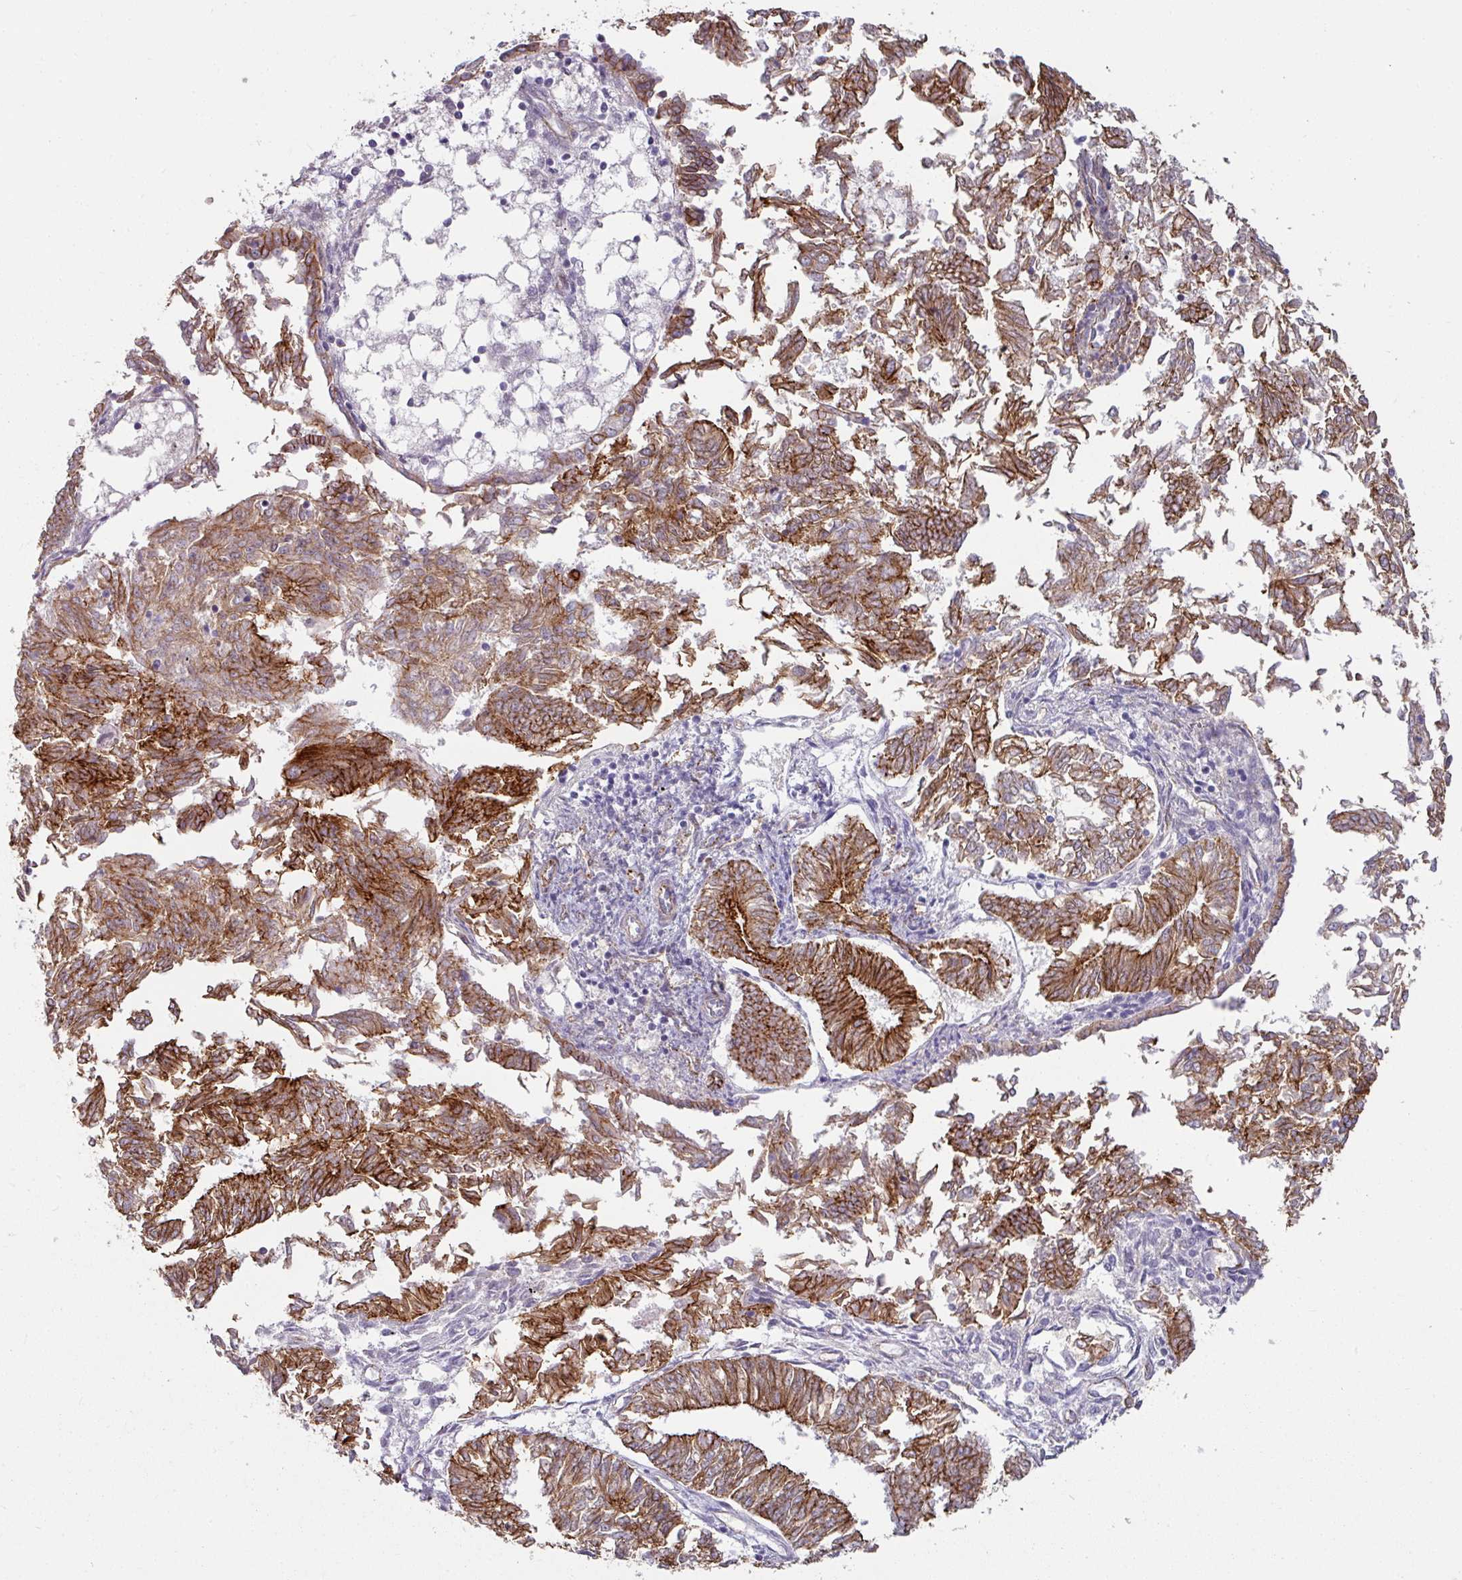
{"staining": {"intensity": "strong", "quantity": ">75%", "location": "cytoplasmic/membranous"}, "tissue": "endometrial cancer", "cell_type": "Tumor cells", "image_type": "cancer", "snomed": [{"axis": "morphology", "description": "Adenocarcinoma, NOS"}, {"axis": "topography", "description": "Endometrium"}], "caption": "Protein staining reveals strong cytoplasmic/membranous expression in approximately >75% of tumor cells in endometrial cancer (adenocarcinoma).", "gene": "JUP", "patient": {"sex": "female", "age": 58}}